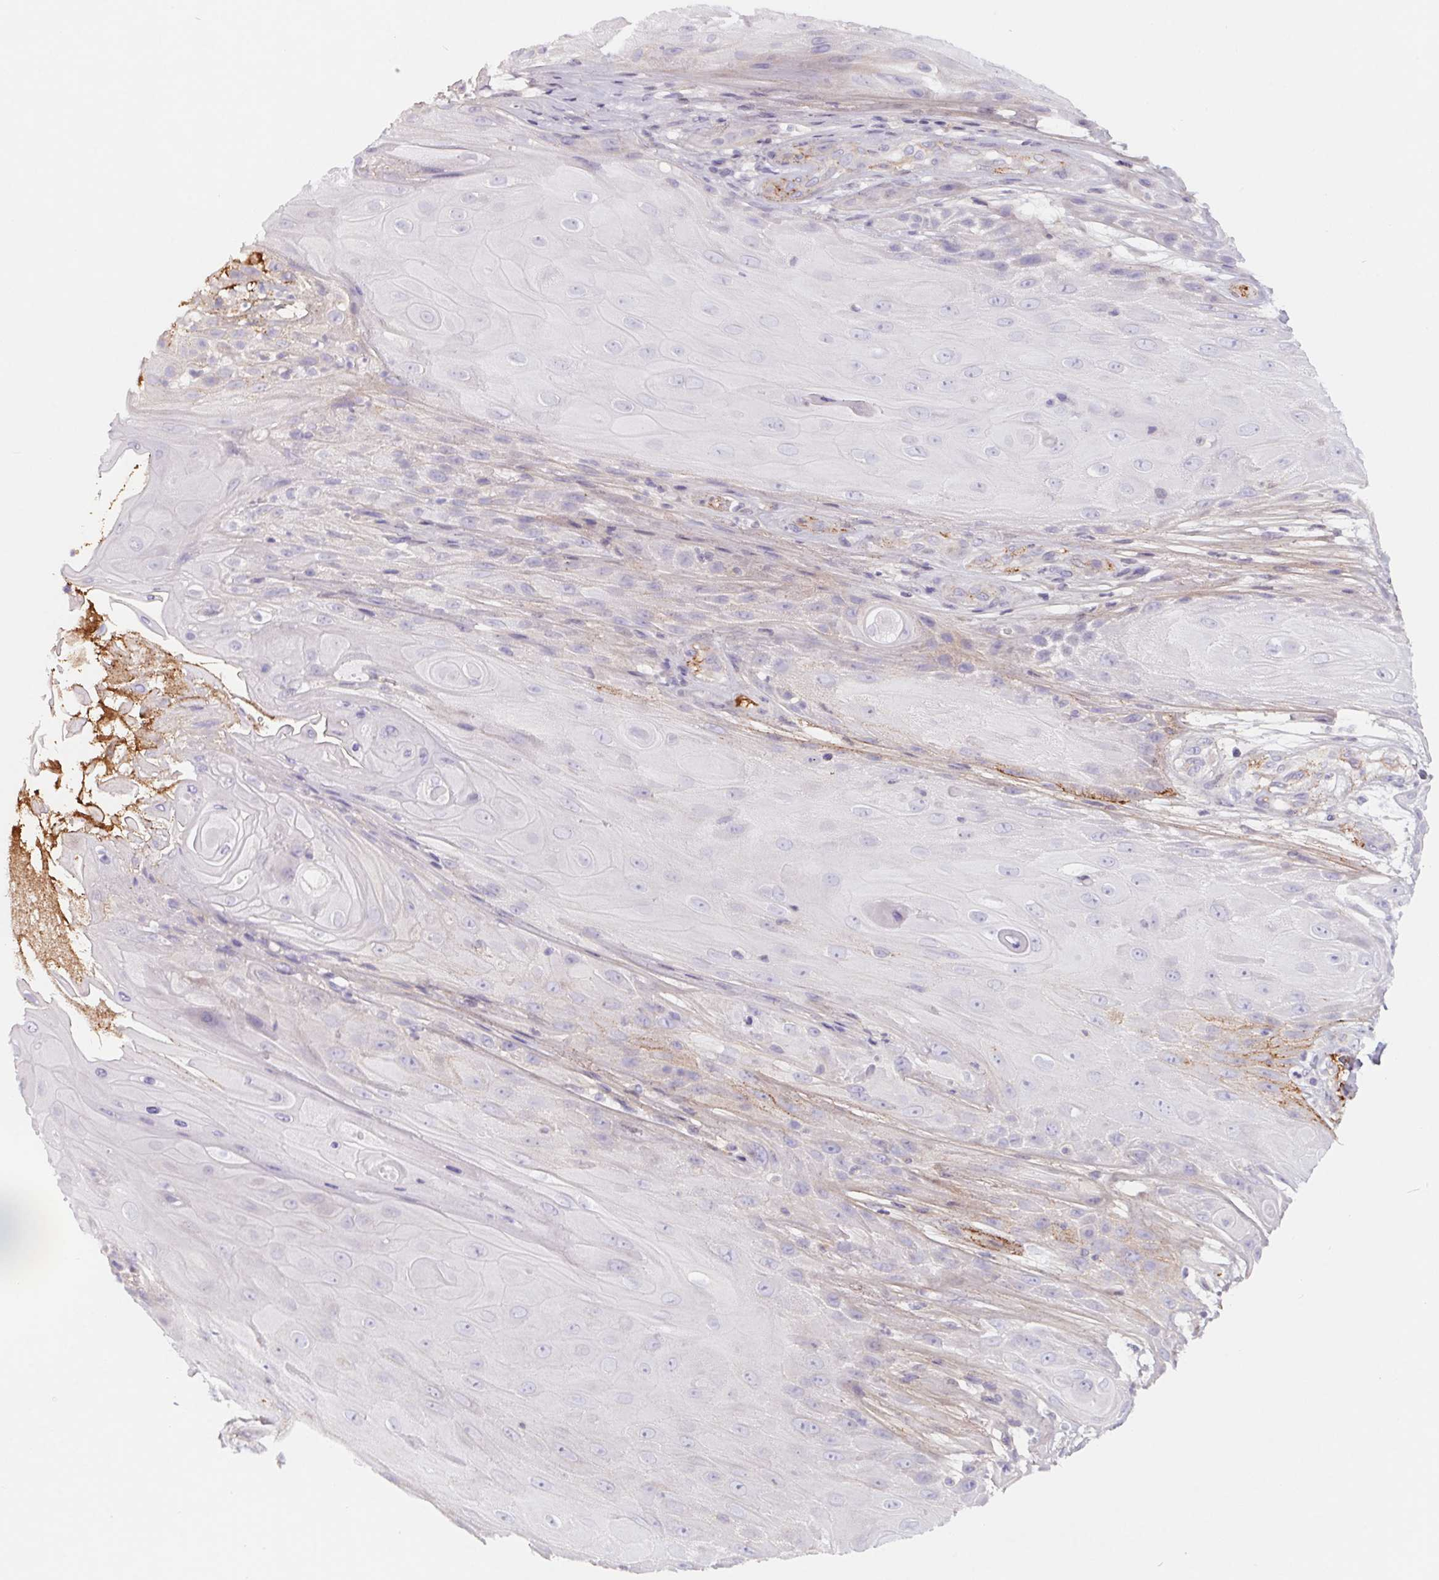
{"staining": {"intensity": "negative", "quantity": "none", "location": "none"}, "tissue": "skin cancer", "cell_type": "Tumor cells", "image_type": "cancer", "snomed": [{"axis": "morphology", "description": "Squamous cell carcinoma, NOS"}, {"axis": "topography", "description": "Skin"}], "caption": "Immunohistochemical staining of squamous cell carcinoma (skin) shows no significant positivity in tumor cells.", "gene": "LPA", "patient": {"sex": "male", "age": 62}}